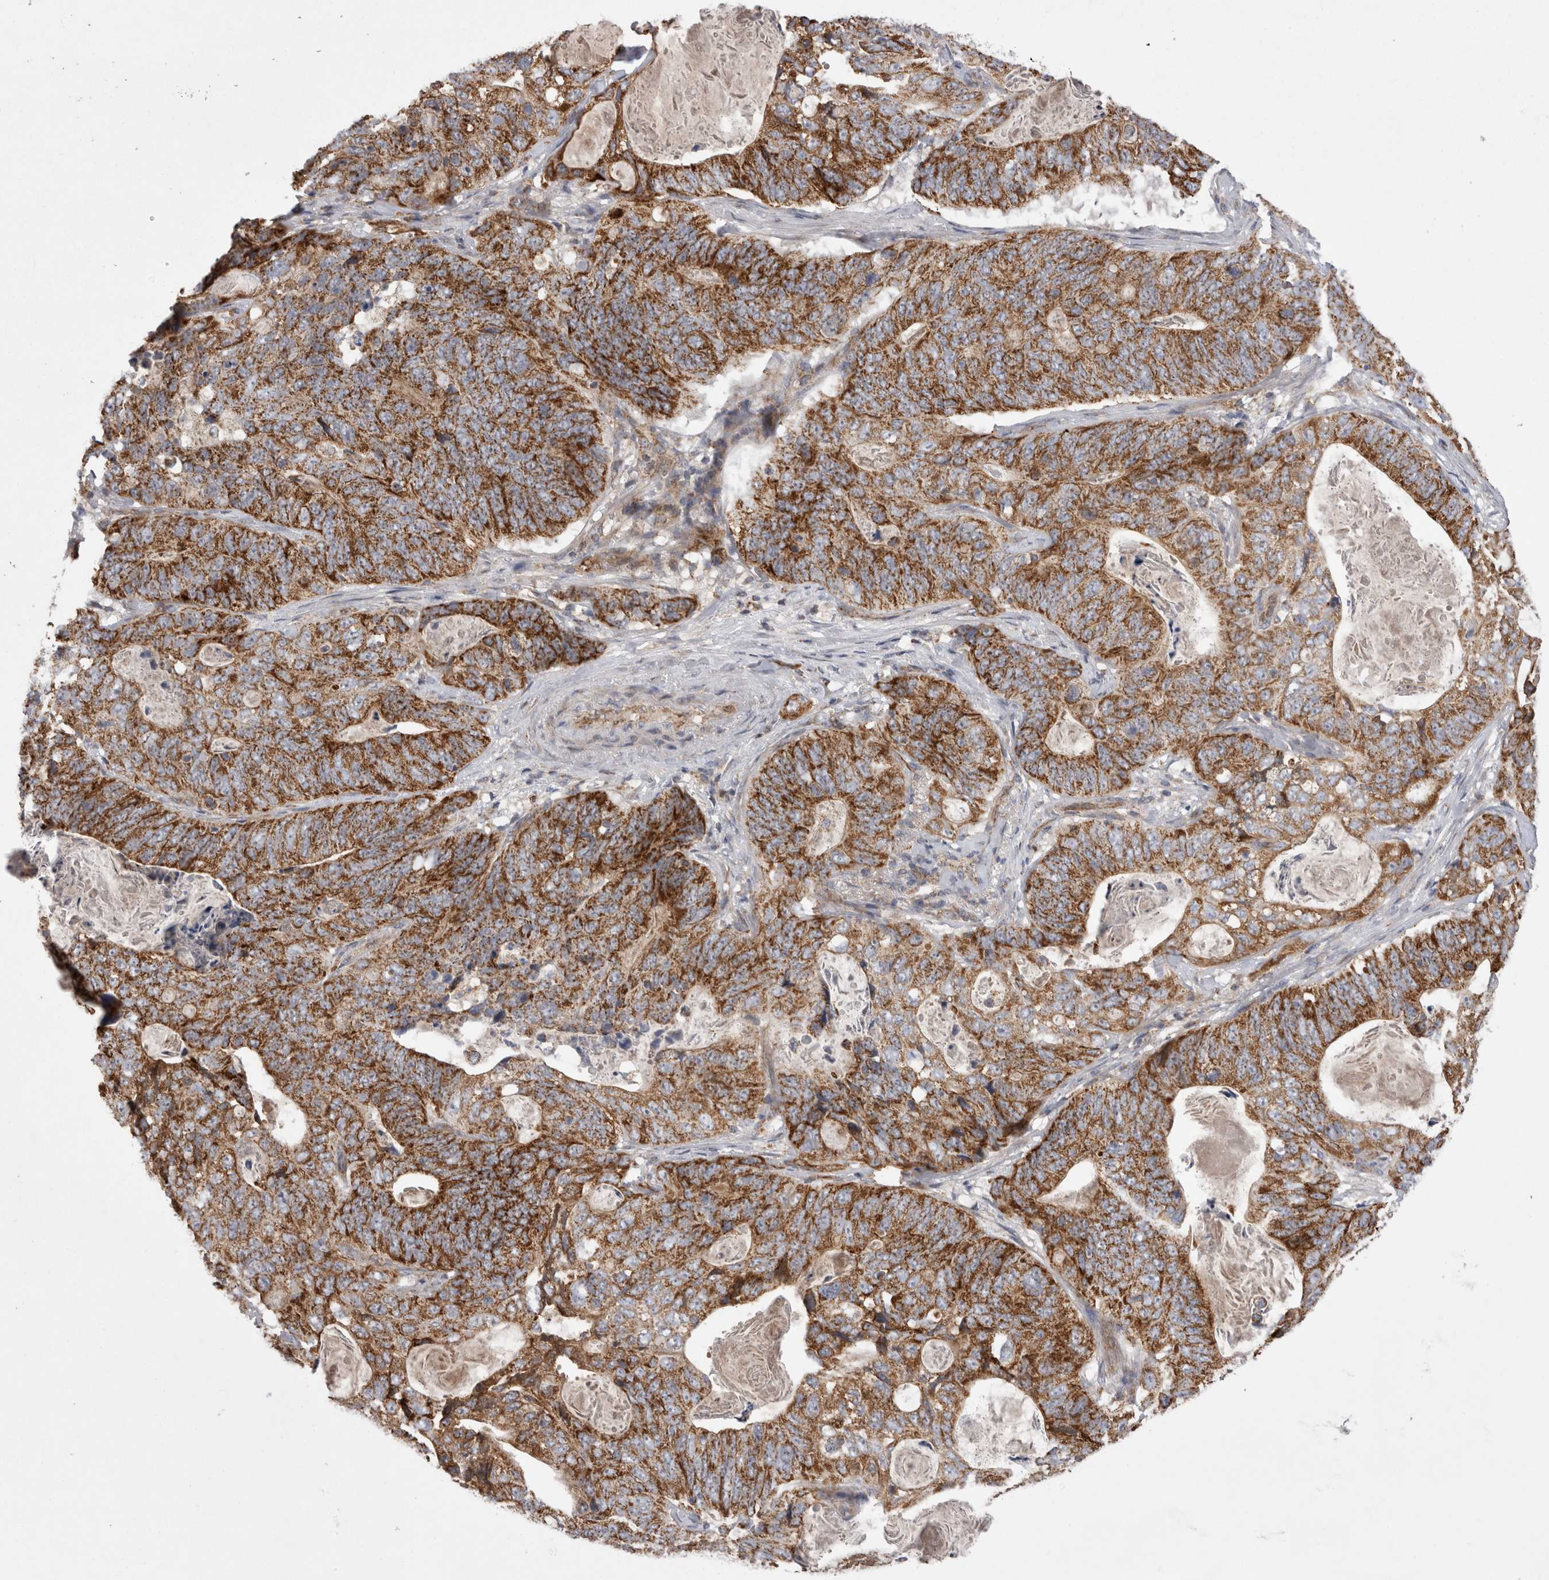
{"staining": {"intensity": "strong", "quantity": ">75%", "location": "cytoplasmic/membranous"}, "tissue": "stomach cancer", "cell_type": "Tumor cells", "image_type": "cancer", "snomed": [{"axis": "morphology", "description": "Normal tissue, NOS"}, {"axis": "morphology", "description": "Adenocarcinoma, NOS"}, {"axis": "topography", "description": "Stomach"}], "caption": "Immunohistochemistry (IHC) of stomach adenocarcinoma displays high levels of strong cytoplasmic/membranous positivity in about >75% of tumor cells. The staining was performed using DAB (3,3'-diaminobenzidine), with brown indicating positive protein expression. Nuclei are stained blue with hematoxylin.", "gene": "DARS2", "patient": {"sex": "female", "age": 89}}